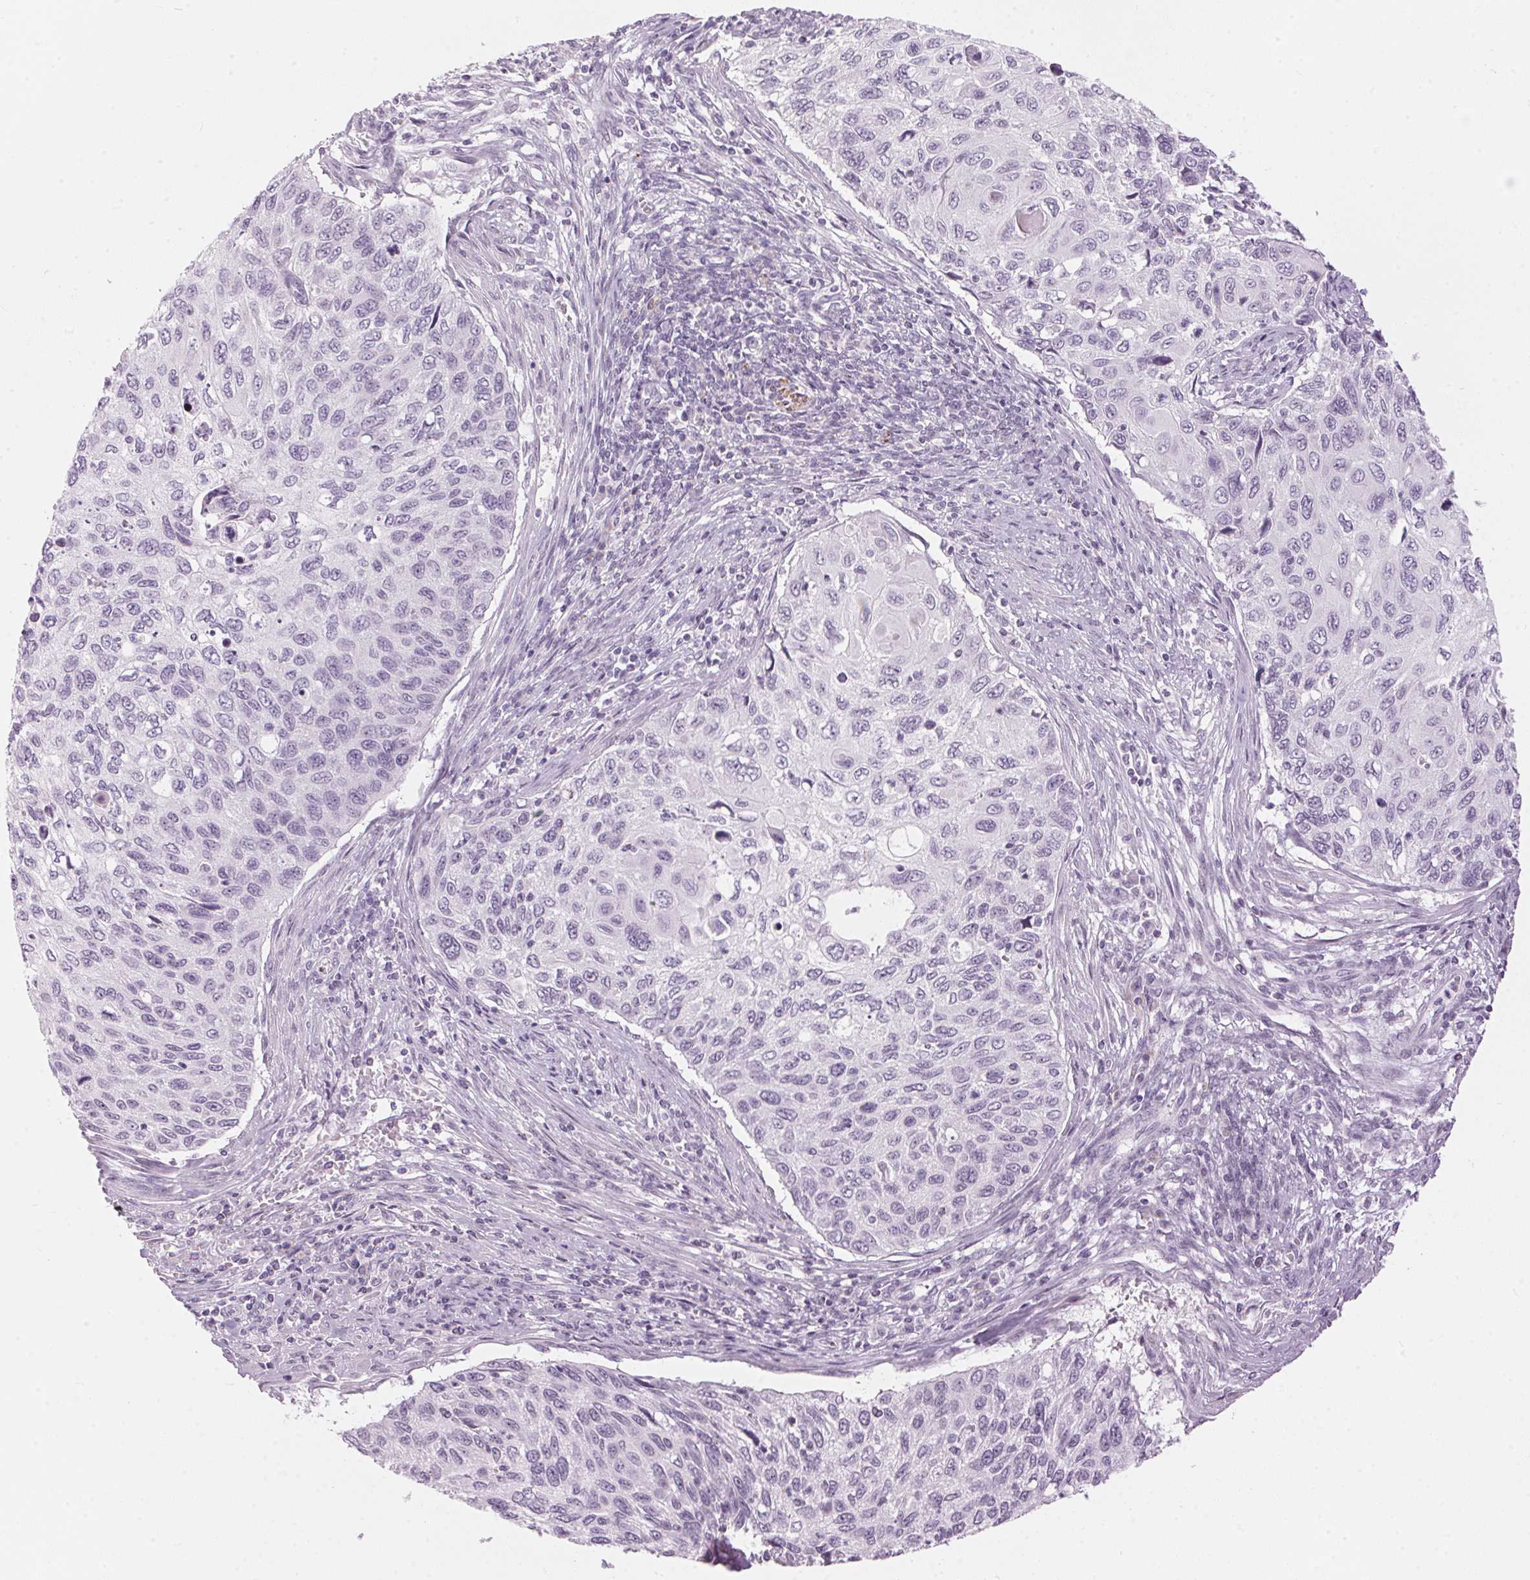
{"staining": {"intensity": "negative", "quantity": "none", "location": "none"}, "tissue": "cervical cancer", "cell_type": "Tumor cells", "image_type": "cancer", "snomed": [{"axis": "morphology", "description": "Squamous cell carcinoma, NOS"}, {"axis": "topography", "description": "Cervix"}], "caption": "Tumor cells show no significant positivity in squamous cell carcinoma (cervical).", "gene": "CADPS", "patient": {"sex": "female", "age": 70}}